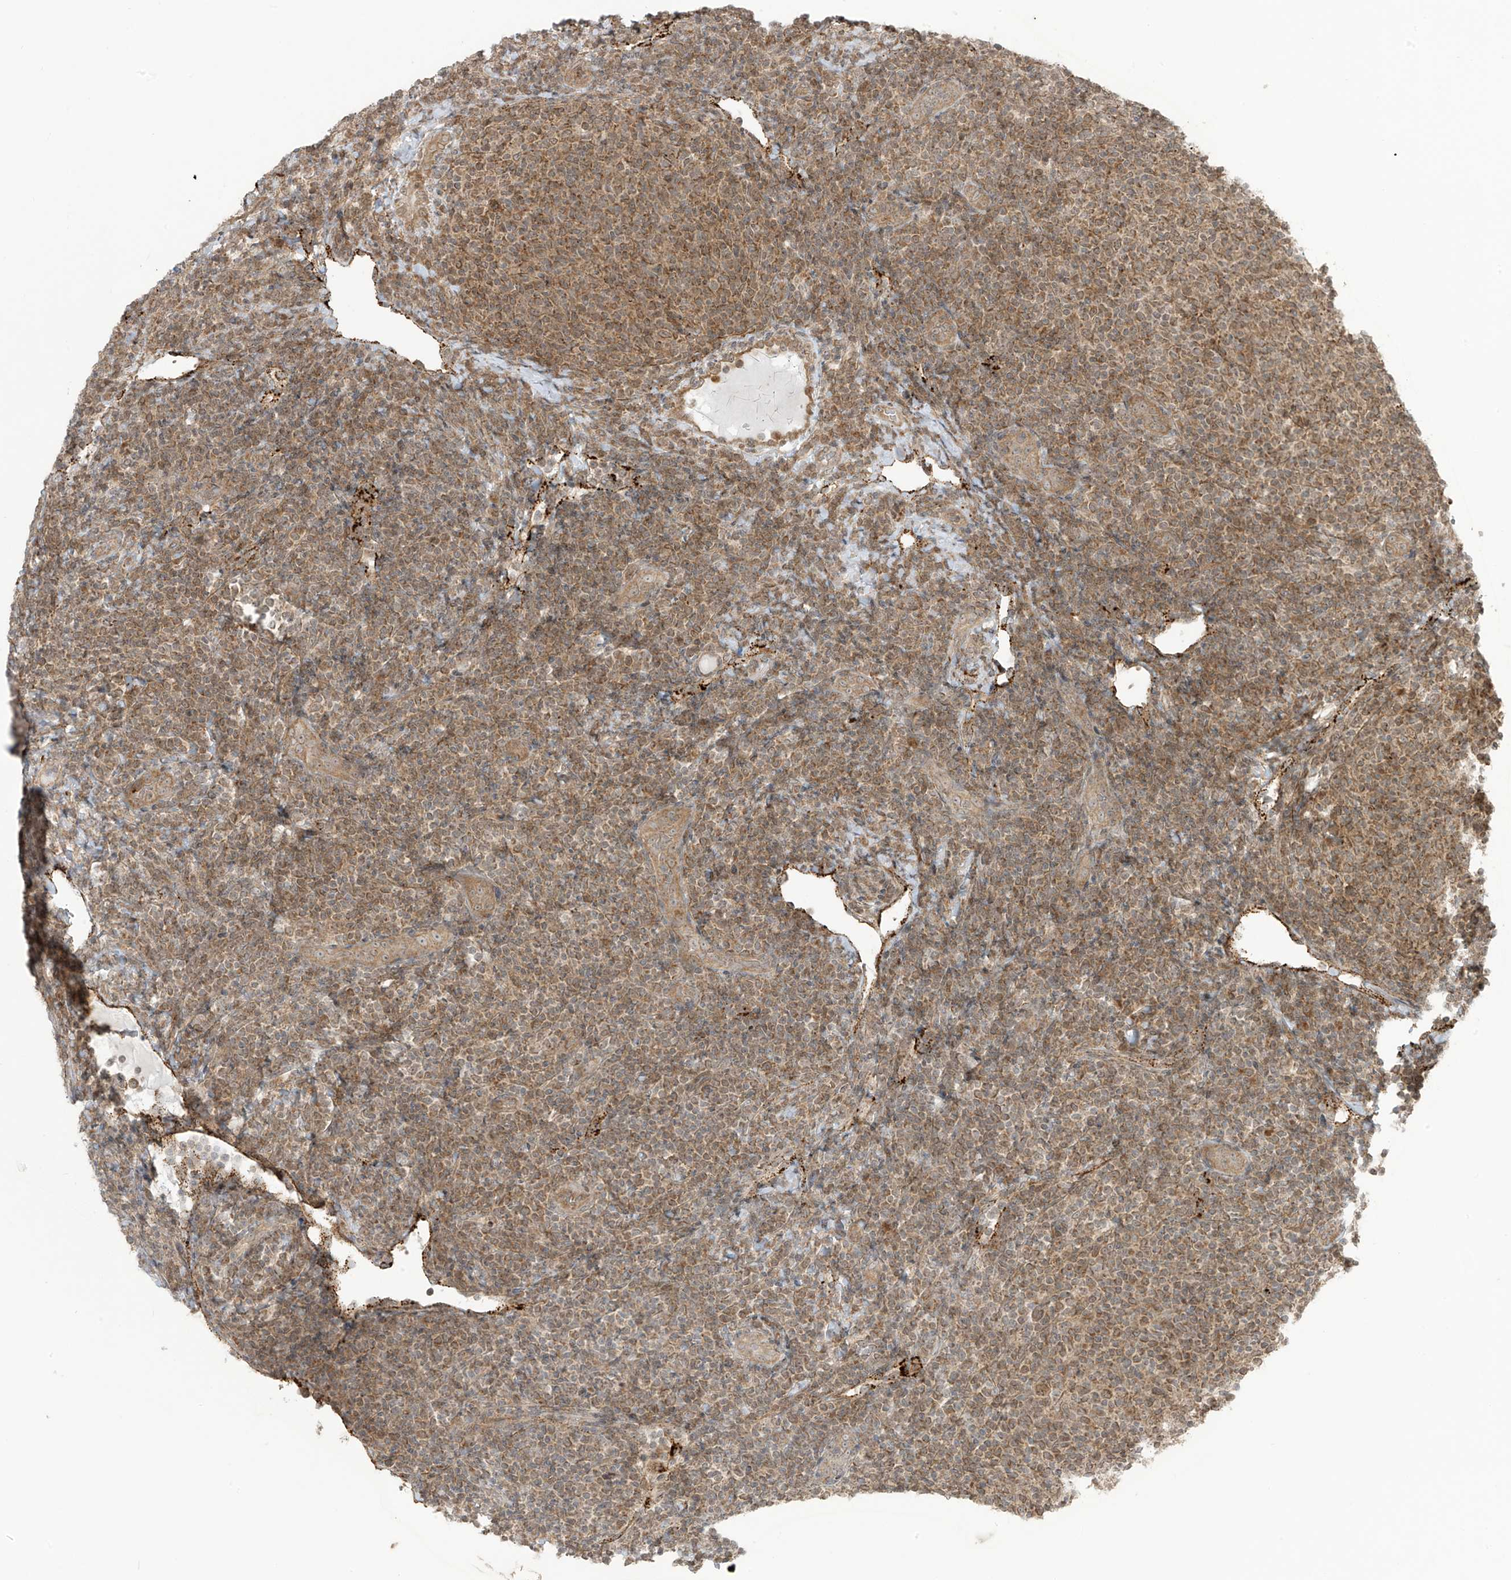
{"staining": {"intensity": "moderate", "quantity": ">75%", "location": "cytoplasmic/membranous"}, "tissue": "lymphoma", "cell_type": "Tumor cells", "image_type": "cancer", "snomed": [{"axis": "morphology", "description": "Malignant lymphoma, non-Hodgkin's type, Low grade"}, {"axis": "topography", "description": "Lymph node"}], "caption": "A histopathology image of malignant lymphoma, non-Hodgkin's type (low-grade) stained for a protein reveals moderate cytoplasmic/membranous brown staining in tumor cells. Immunohistochemistry (ihc) stains the protein of interest in brown and the nuclei are stained blue.", "gene": "PDE11A", "patient": {"sex": "male", "age": 66}}